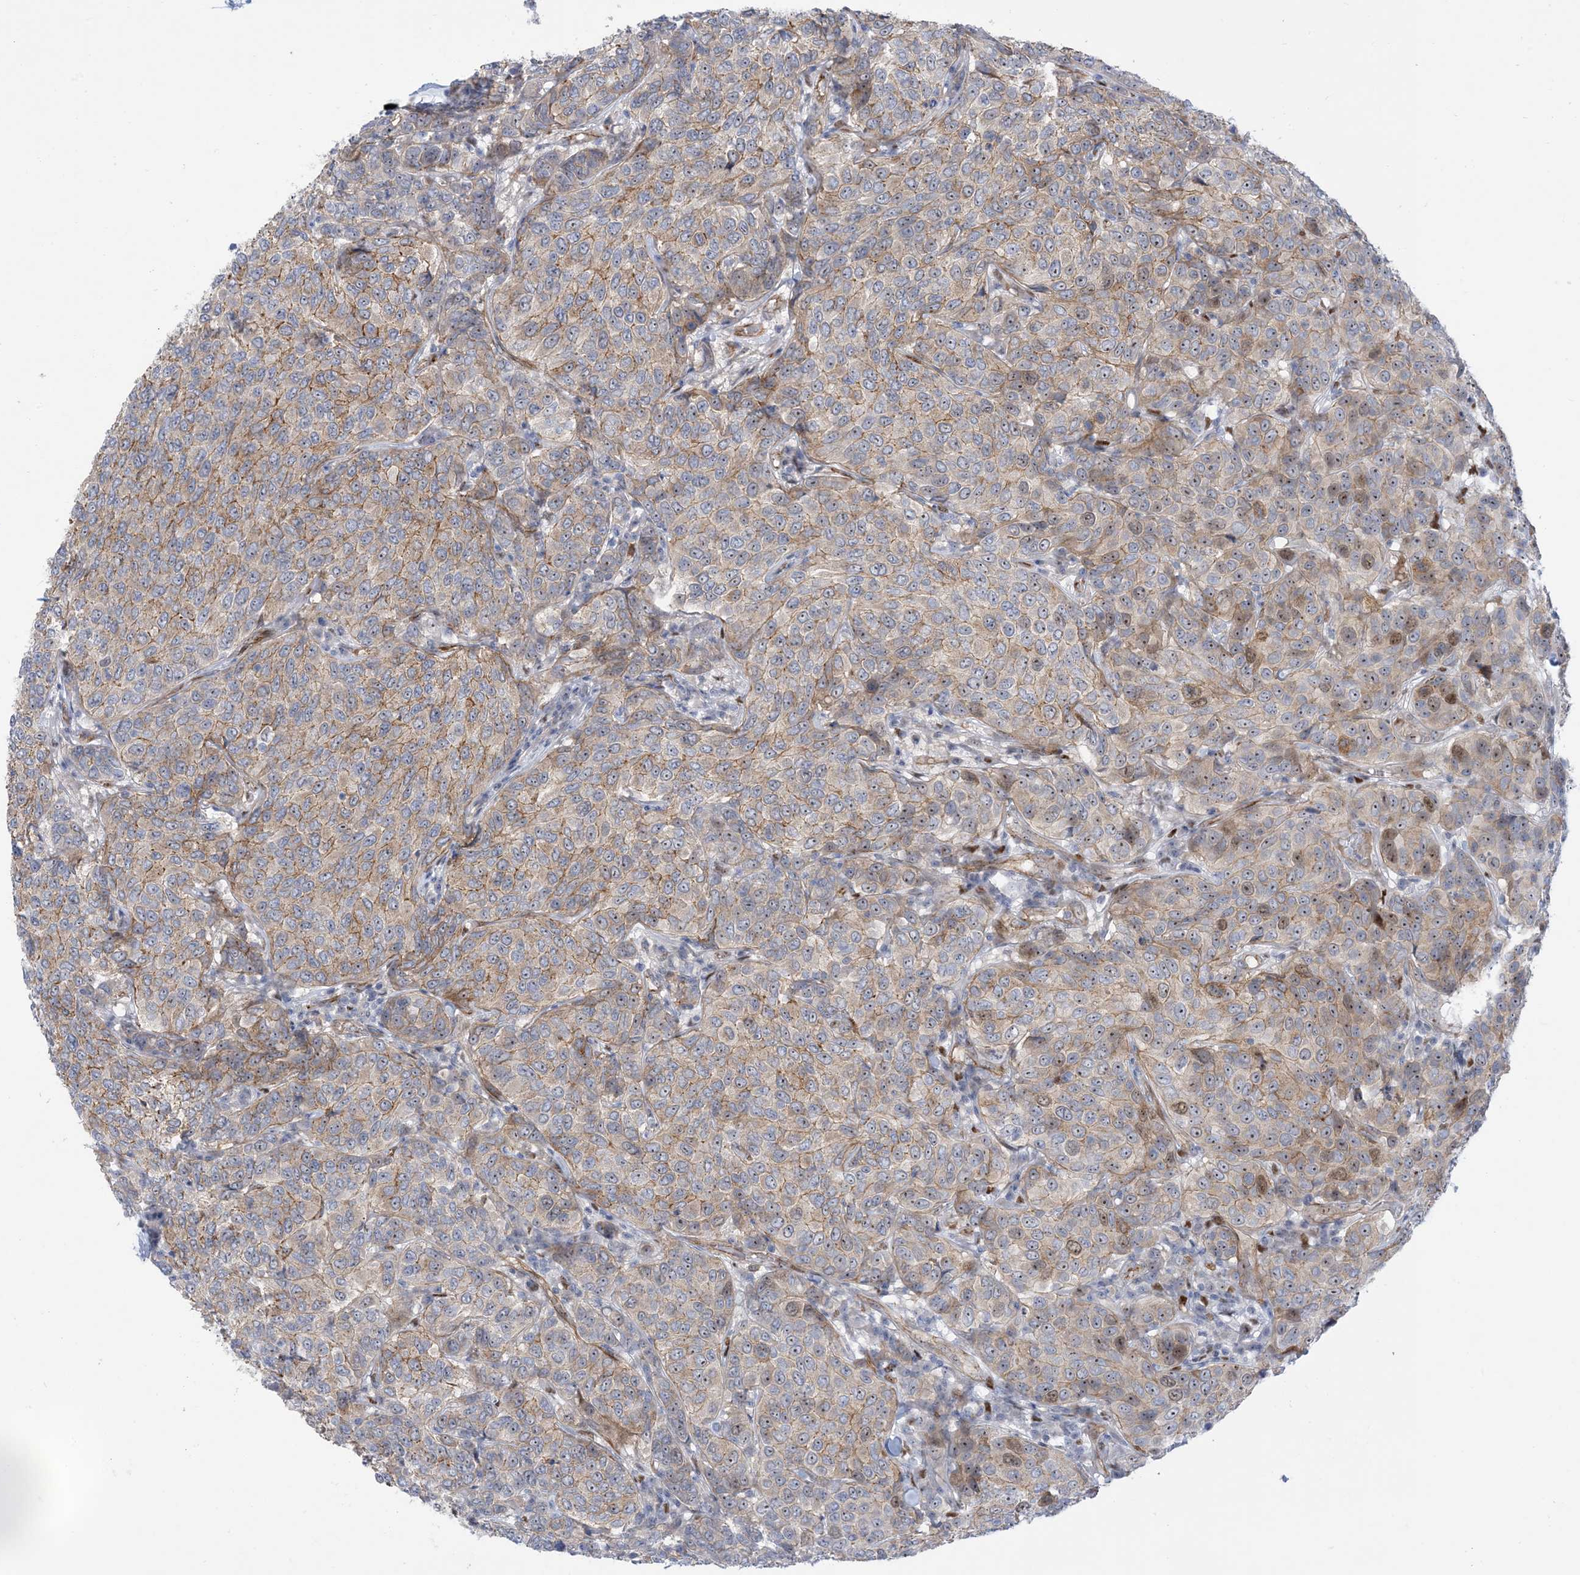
{"staining": {"intensity": "moderate", "quantity": ">75%", "location": "cytoplasmic/membranous,nuclear"}, "tissue": "breast cancer", "cell_type": "Tumor cells", "image_type": "cancer", "snomed": [{"axis": "morphology", "description": "Duct carcinoma"}, {"axis": "topography", "description": "Breast"}], "caption": "Brown immunohistochemical staining in breast invasive ductal carcinoma shows moderate cytoplasmic/membranous and nuclear positivity in about >75% of tumor cells. The protein is shown in brown color, while the nuclei are stained blue.", "gene": "MARS2", "patient": {"sex": "female", "age": 55}}